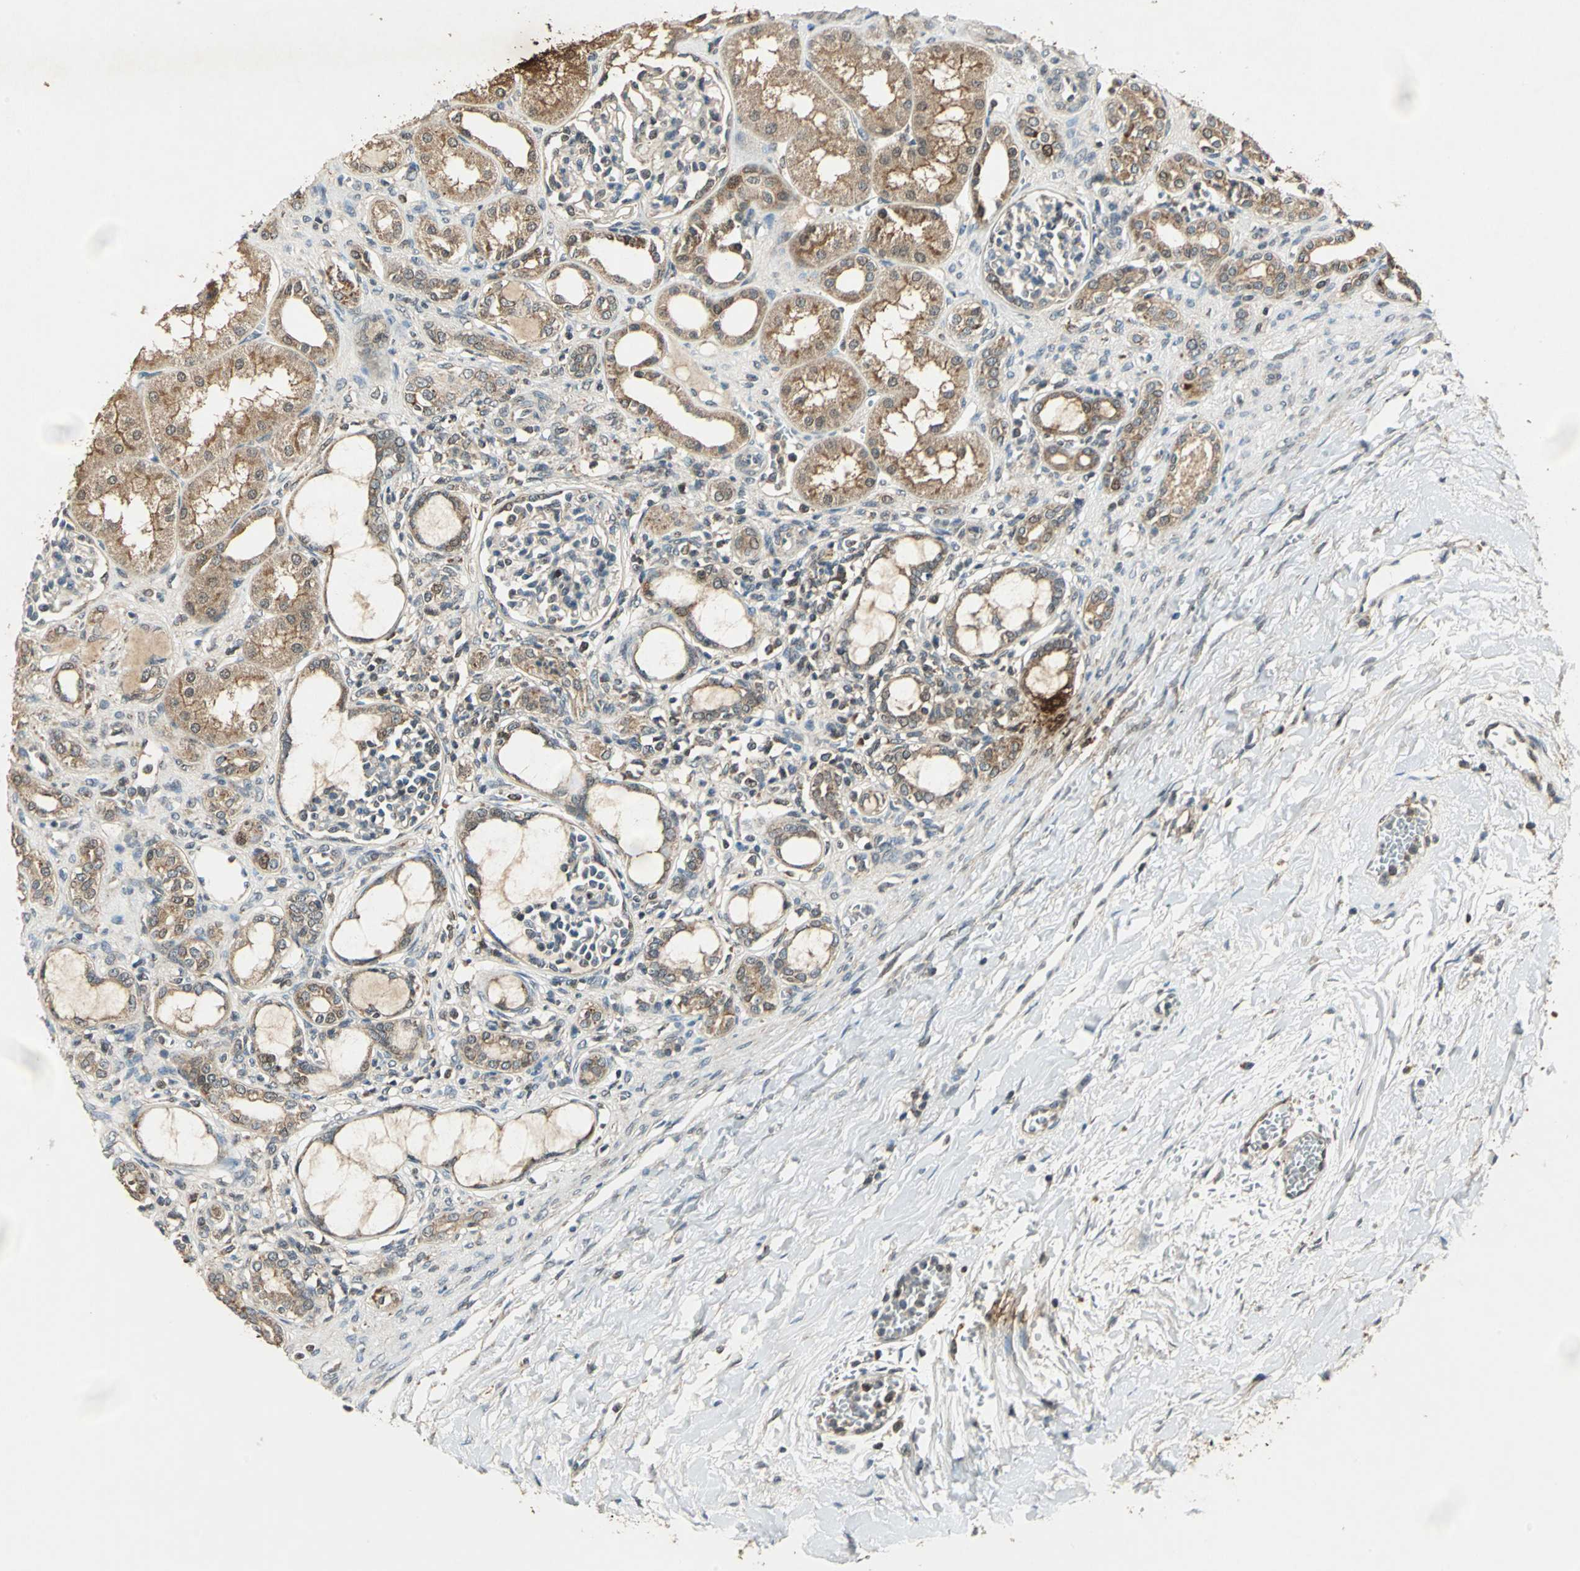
{"staining": {"intensity": "weak", "quantity": "<25%", "location": "cytoplasmic/membranous"}, "tissue": "kidney", "cell_type": "Cells in glomeruli", "image_type": "normal", "snomed": [{"axis": "morphology", "description": "Normal tissue, NOS"}, {"axis": "topography", "description": "Kidney"}], "caption": "Kidney was stained to show a protein in brown. There is no significant positivity in cells in glomeruli. (DAB immunohistochemistry (IHC), high magnification).", "gene": "AHSA1", "patient": {"sex": "male", "age": 7}}